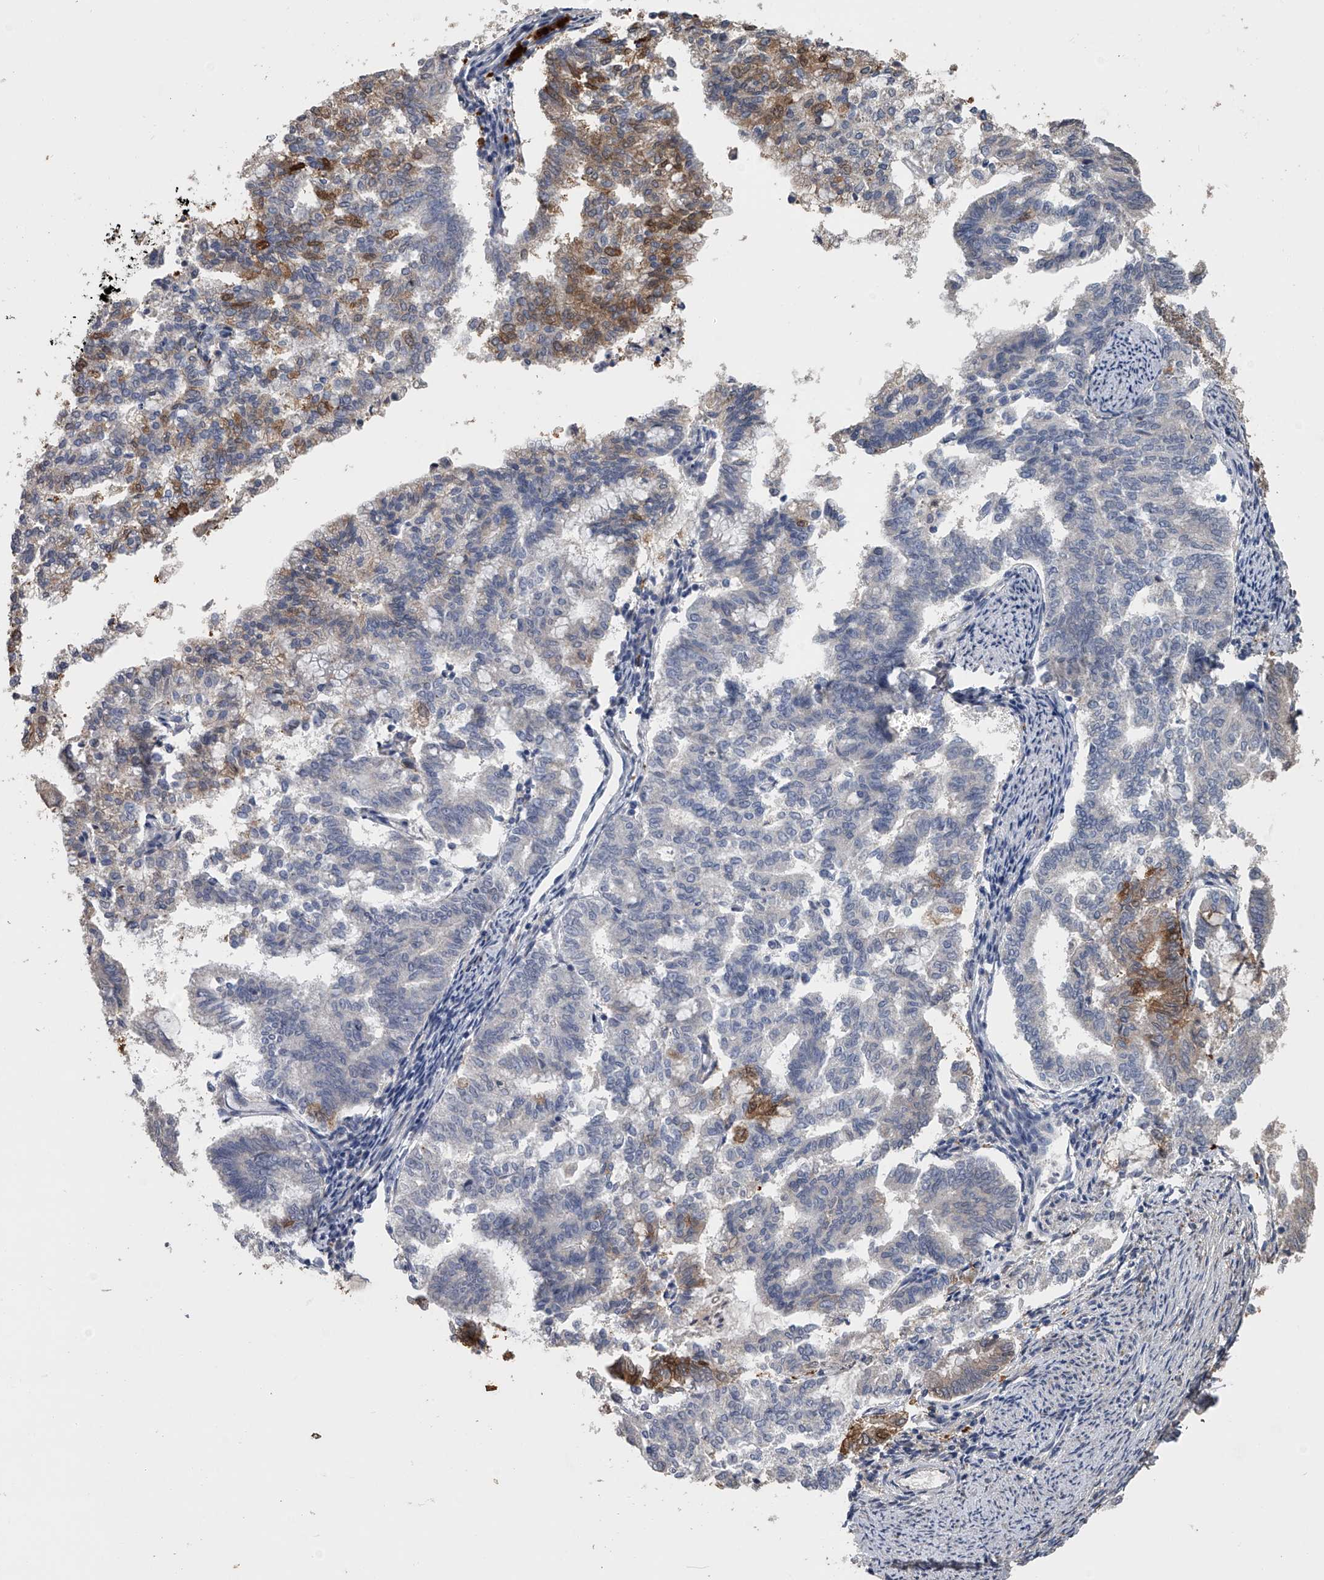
{"staining": {"intensity": "moderate", "quantity": "<25%", "location": "cytoplasmic/membranous"}, "tissue": "endometrial cancer", "cell_type": "Tumor cells", "image_type": "cancer", "snomed": [{"axis": "morphology", "description": "Adenocarcinoma, NOS"}, {"axis": "topography", "description": "Endometrium"}], "caption": "Protein analysis of adenocarcinoma (endometrial) tissue reveals moderate cytoplasmic/membranous expression in approximately <25% of tumor cells.", "gene": "DOCK9", "patient": {"sex": "female", "age": 79}}